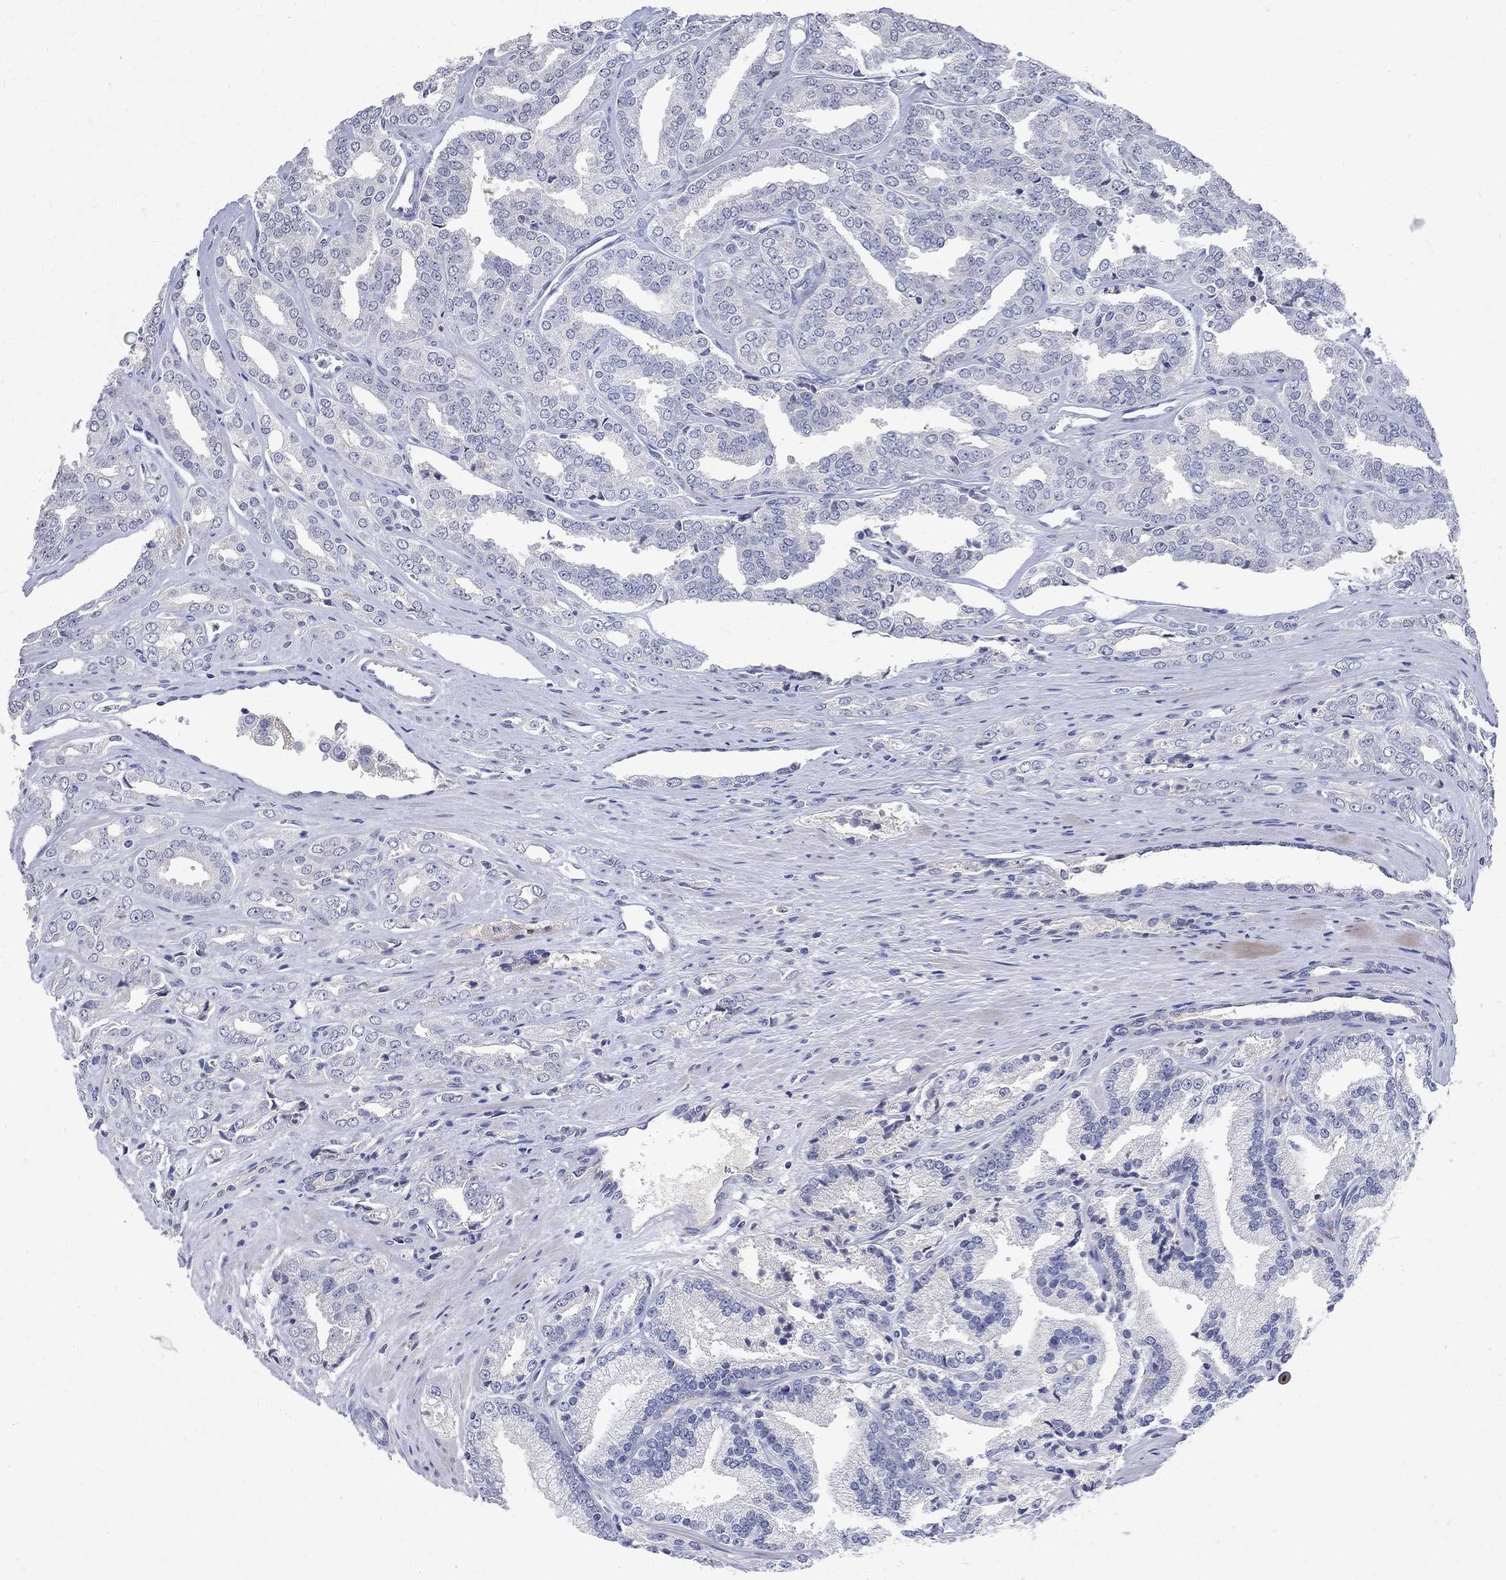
{"staining": {"intensity": "negative", "quantity": "none", "location": "none"}, "tissue": "prostate cancer", "cell_type": "Tumor cells", "image_type": "cancer", "snomed": [{"axis": "morphology", "description": "Adenocarcinoma, NOS"}, {"axis": "morphology", "description": "Adenocarcinoma, High grade"}, {"axis": "topography", "description": "Prostate"}], "caption": "Prostate cancer was stained to show a protein in brown. There is no significant staining in tumor cells.", "gene": "TMEM169", "patient": {"sex": "male", "age": 70}}